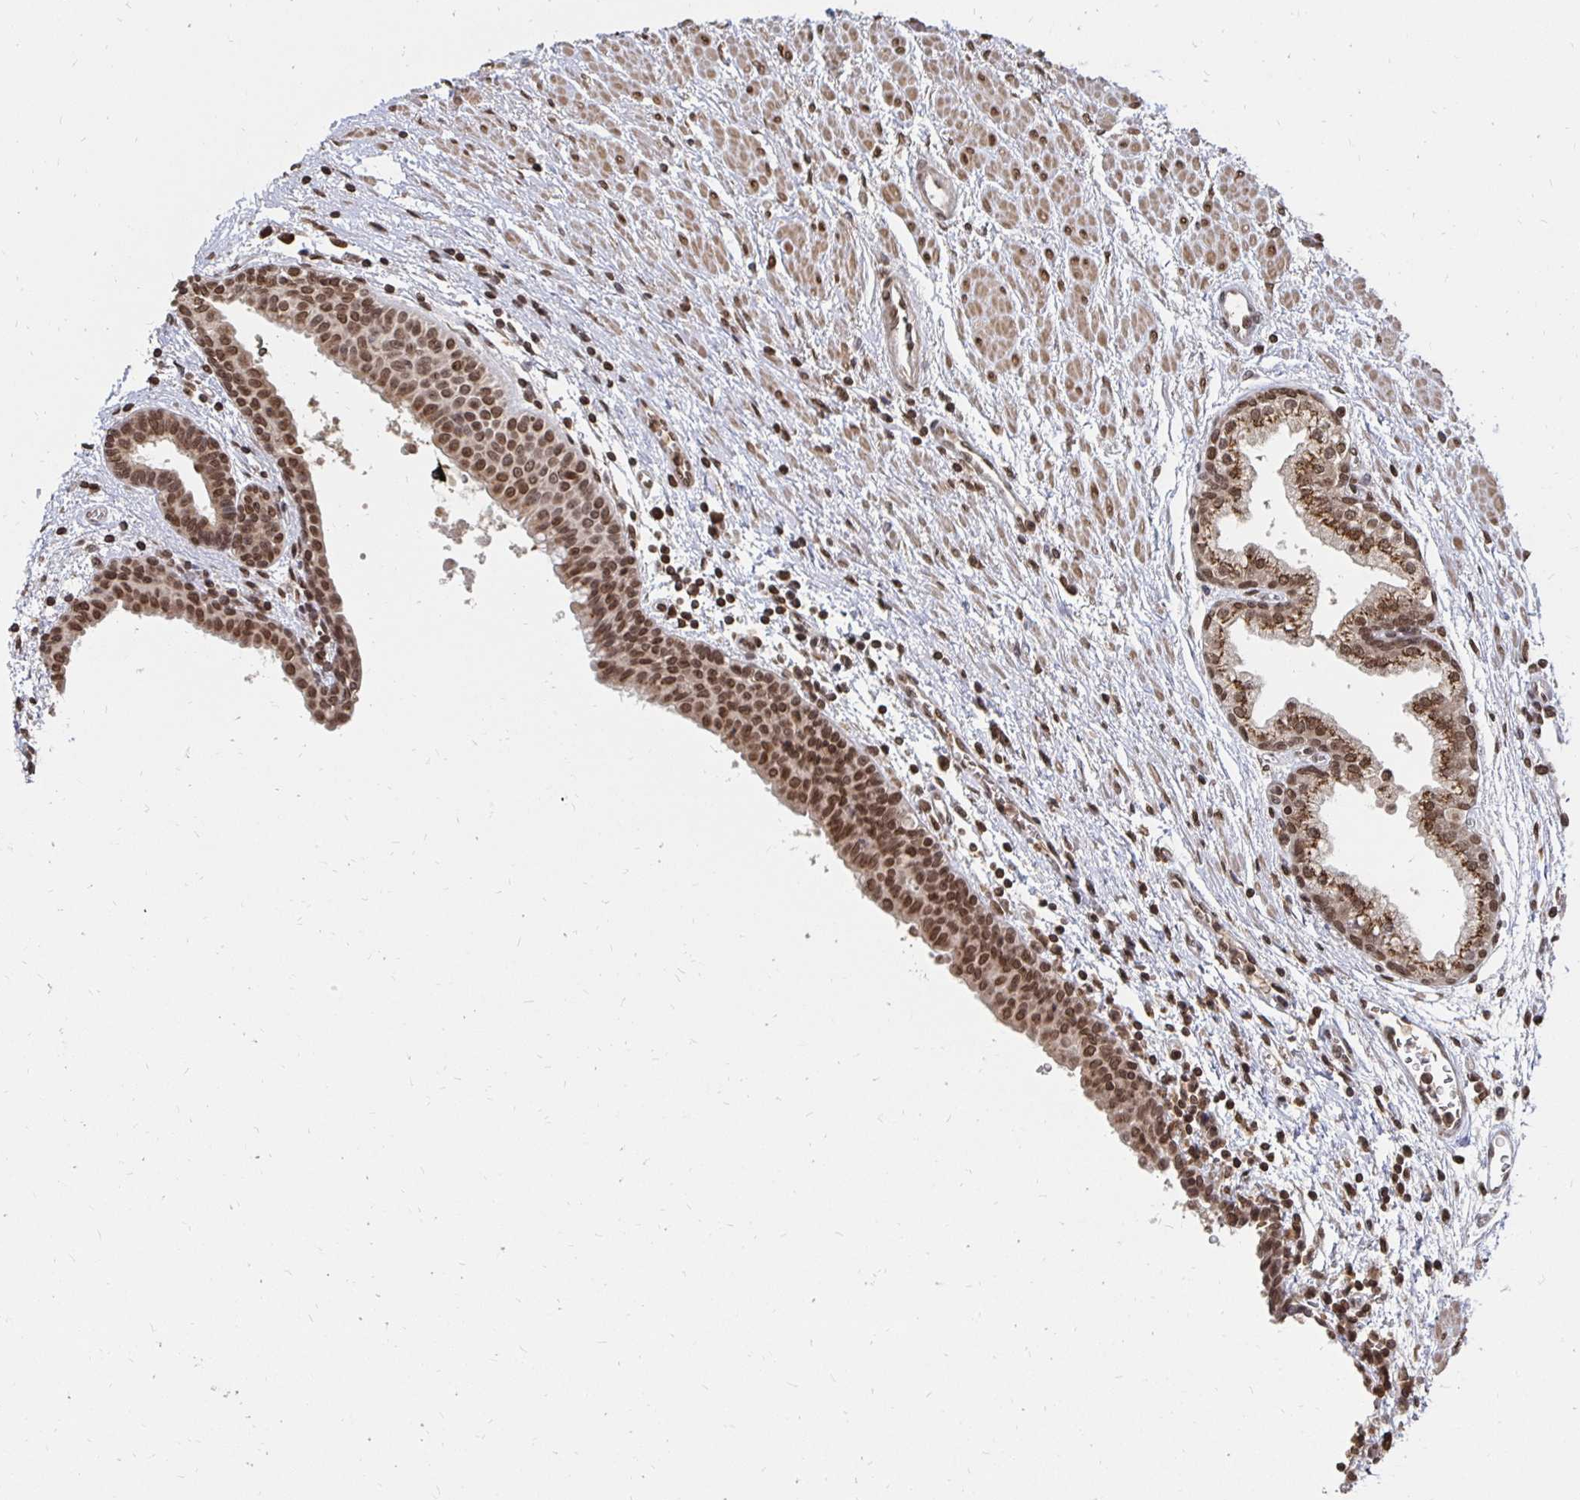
{"staining": {"intensity": "moderate", "quantity": ">75%", "location": "nuclear"}, "tissue": "prostate cancer", "cell_type": "Tumor cells", "image_type": "cancer", "snomed": [{"axis": "morphology", "description": "Adenocarcinoma, High grade"}, {"axis": "topography", "description": "Prostate"}], "caption": "High-magnification brightfield microscopy of adenocarcinoma (high-grade) (prostate) stained with DAB (3,3'-diaminobenzidine) (brown) and counterstained with hematoxylin (blue). tumor cells exhibit moderate nuclear positivity is appreciated in about>75% of cells. Ihc stains the protein of interest in brown and the nuclei are stained blue.", "gene": "GTF3C6", "patient": {"sex": "male", "age": 58}}